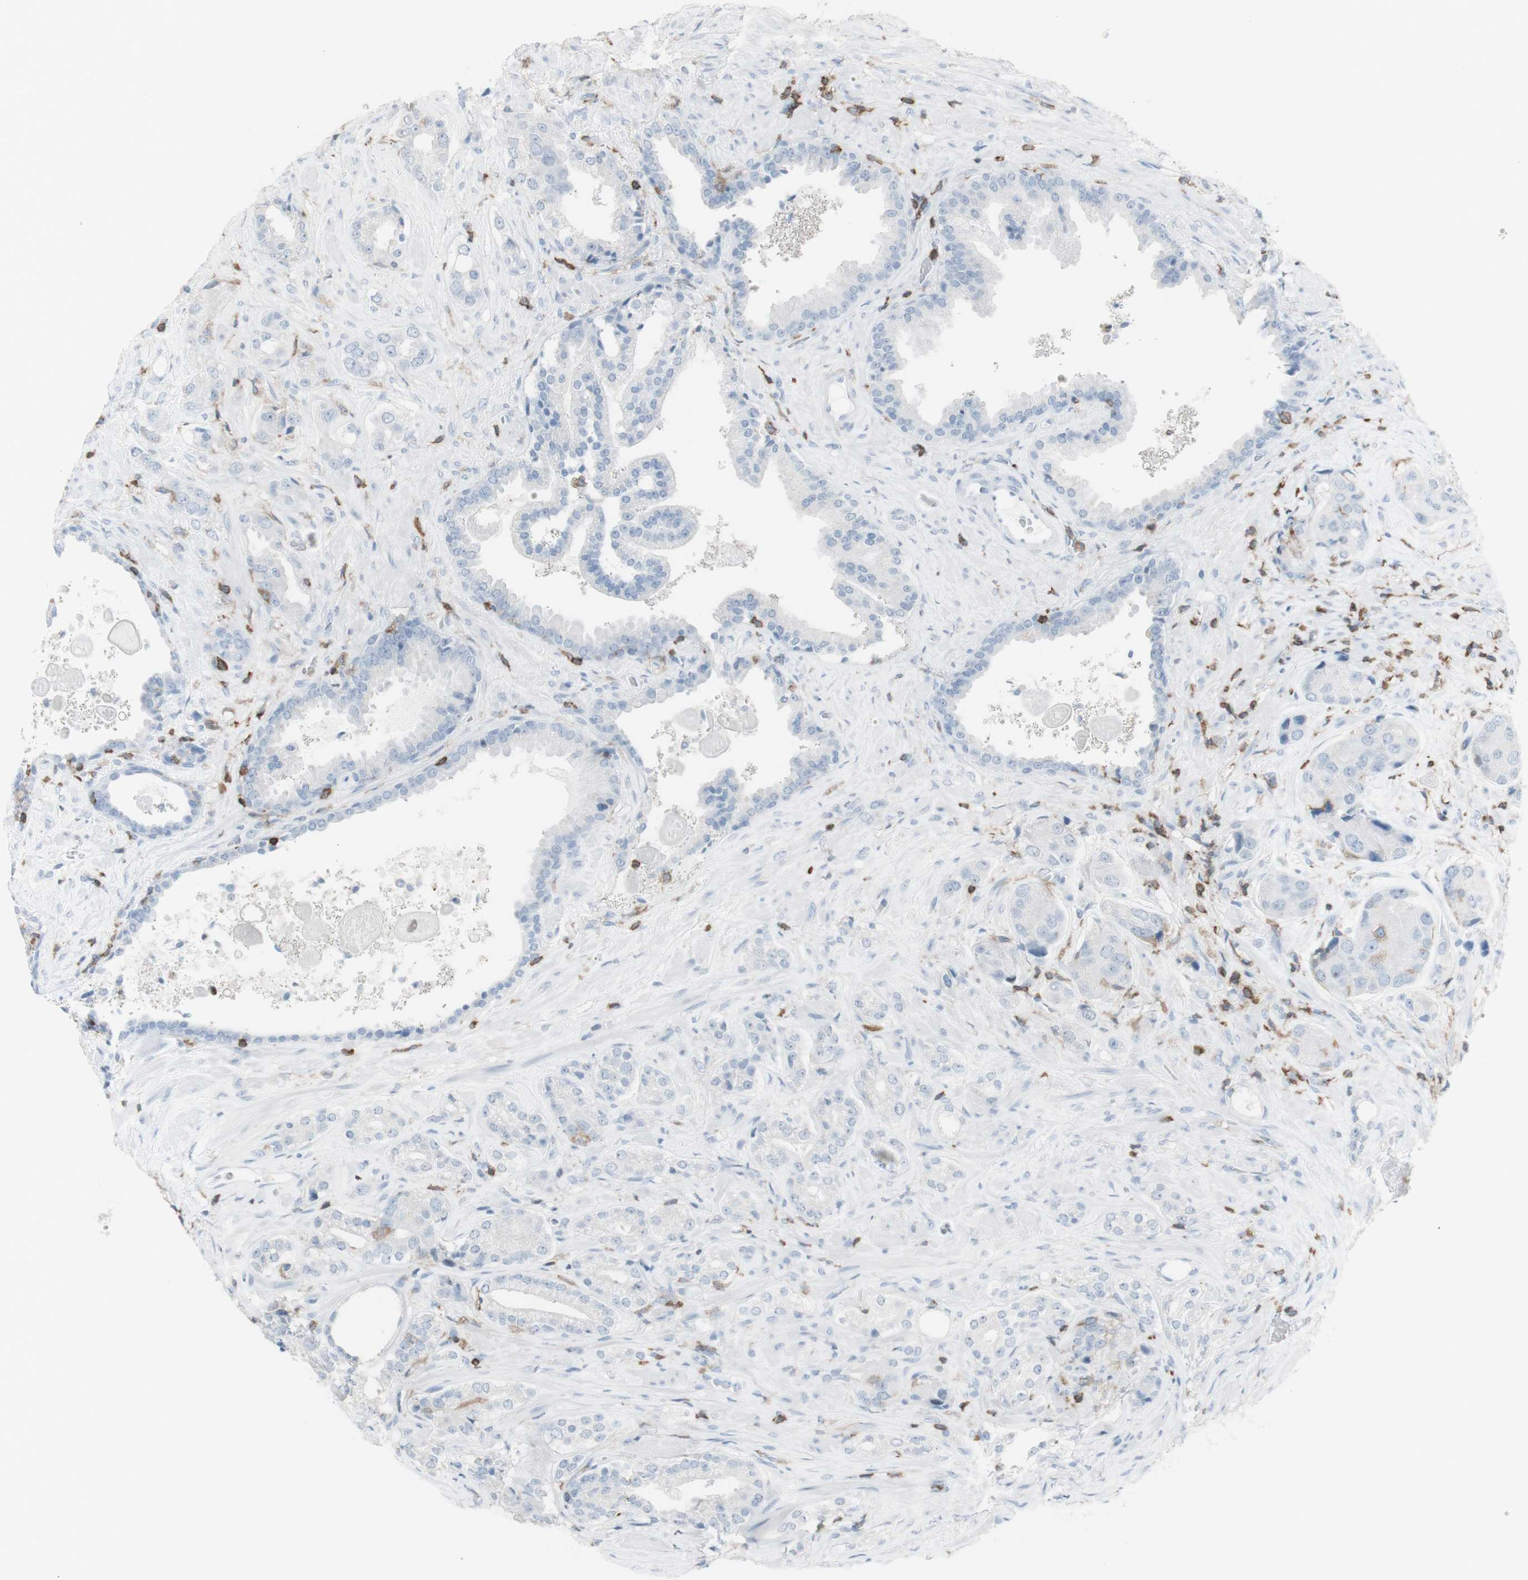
{"staining": {"intensity": "negative", "quantity": "none", "location": "none"}, "tissue": "prostate cancer", "cell_type": "Tumor cells", "image_type": "cancer", "snomed": [{"axis": "morphology", "description": "Adenocarcinoma, High grade"}, {"axis": "topography", "description": "Prostate"}], "caption": "High magnification brightfield microscopy of prostate cancer (high-grade adenocarcinoma) stained with DAB (3,3'-diaminobenzidine) (brown) and counterstained with hematoxylin (blue): tumor cells show no significant positivity. The staining was performed using DAB (3,3'-diaminobenzidine) to visualize the protein expression in brown, while the nuclei were stained in blue with hematoxylin (Magnification: 20x).", "gene": "NRG1", "patient": {"sex": "male", "age": 71}}